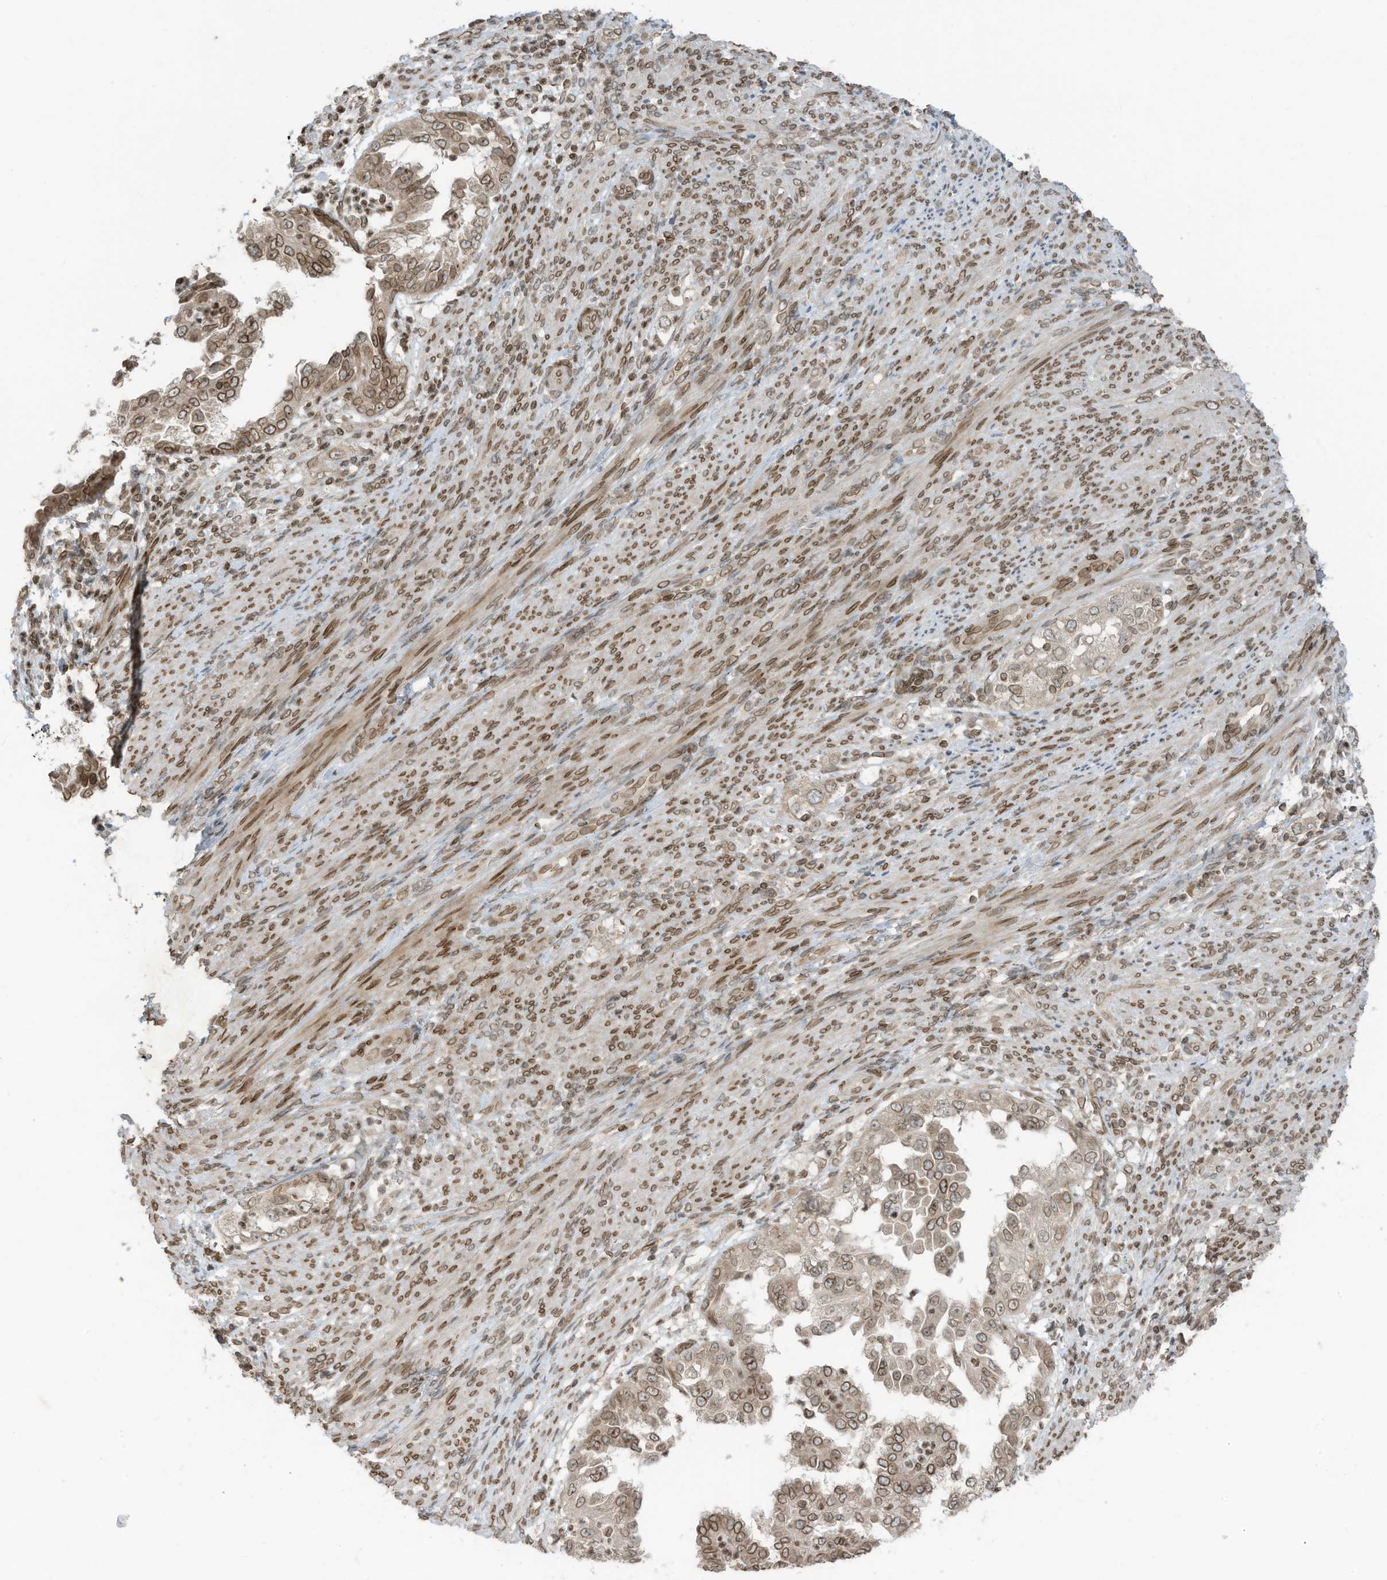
{"staining": {"intensity": "moderate", "quantity": ">75%", "location": "cytoplasmic/membranous,nuclear"}, "tissue": "endometrial cancer", "cell_type": "Tumor cells", "image_type": "cancer", "snomed": [{"axis": "morphology", "description": "Adenocarcinoma, NOS"}, {"axis": "topography", "description": "Endometrium"}], "caption": "Immunohistochemistry (IHC) staining of endometrial adenocarcinoma, which displays medium levels of moderate cytoplasmic/membranous and nuclear positivity in about >75% of tumor cells indicating moderate cytoplasmic/membranous and nuclear protein staining. The staining was performed using DAB (brown) for protein detection and nuclei were counterstained in hematoxylin (blue).", "gene": "RABL3", "patient": {"sex": "female", "age": 85}}